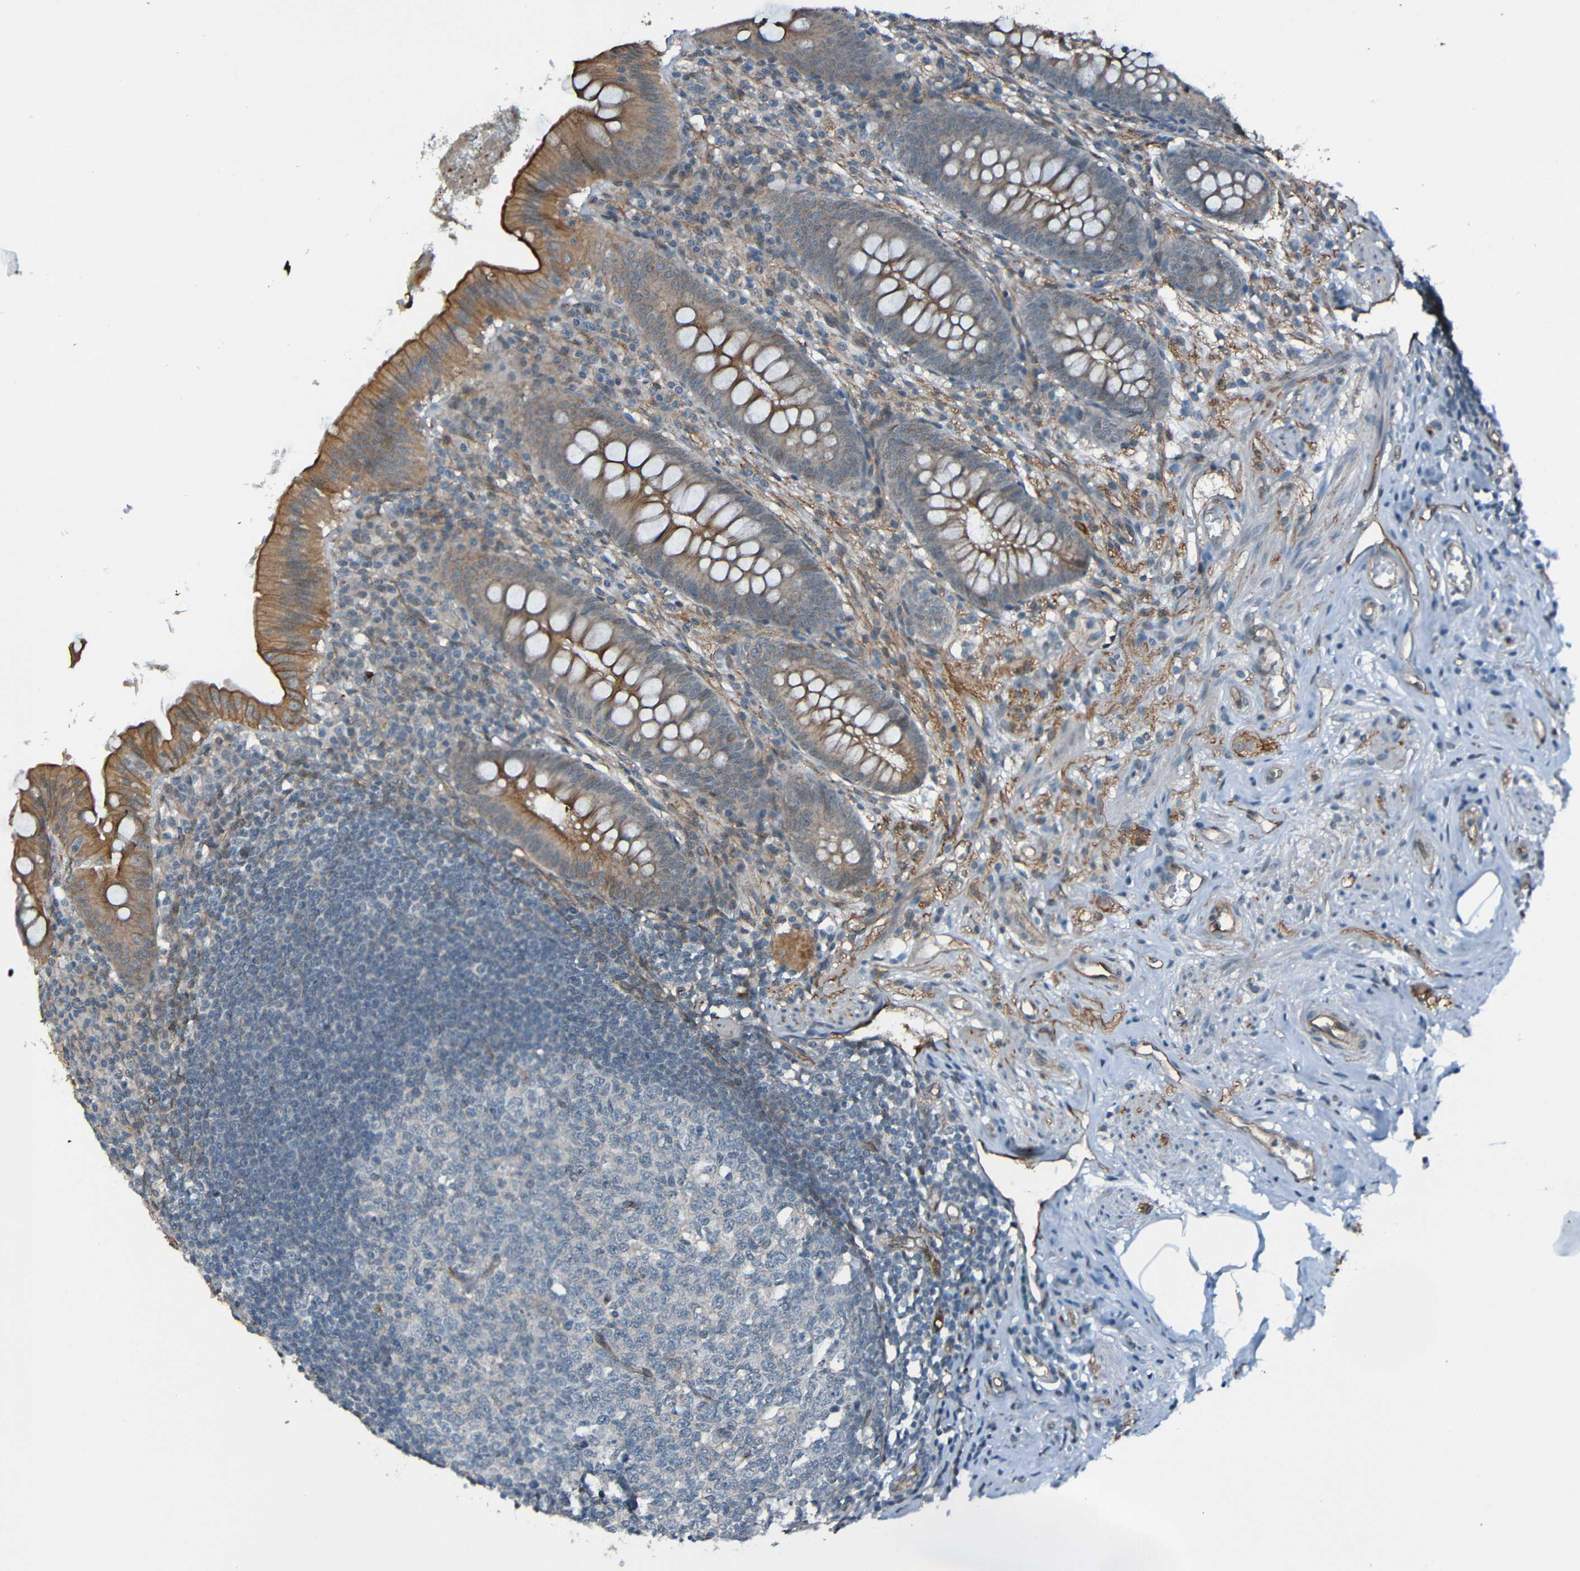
{"staining": {"intensity": "moderate", "quantity": "25%-75%", "location": "cytoplasmic/membranous"}, "tissue": "appendix", "cell_type": "Glandular cells", "image_type": "normal", "snomed": [{"axis": "morphology", "description": "Normal tissue, NOS"}, {"axis": "topography", "description": "Appendix"}], "caption": "IHC micrograph of benign appendix: human appendix stained using IHC shows medium levels of moderate protein expression localized specifically in the cytoplasmic/membranous of glandular cells, appearing as a cytoplasmic/membranous brown color.", "gene": "LGR5", "patient": {"sex": "male", "age": 56}}